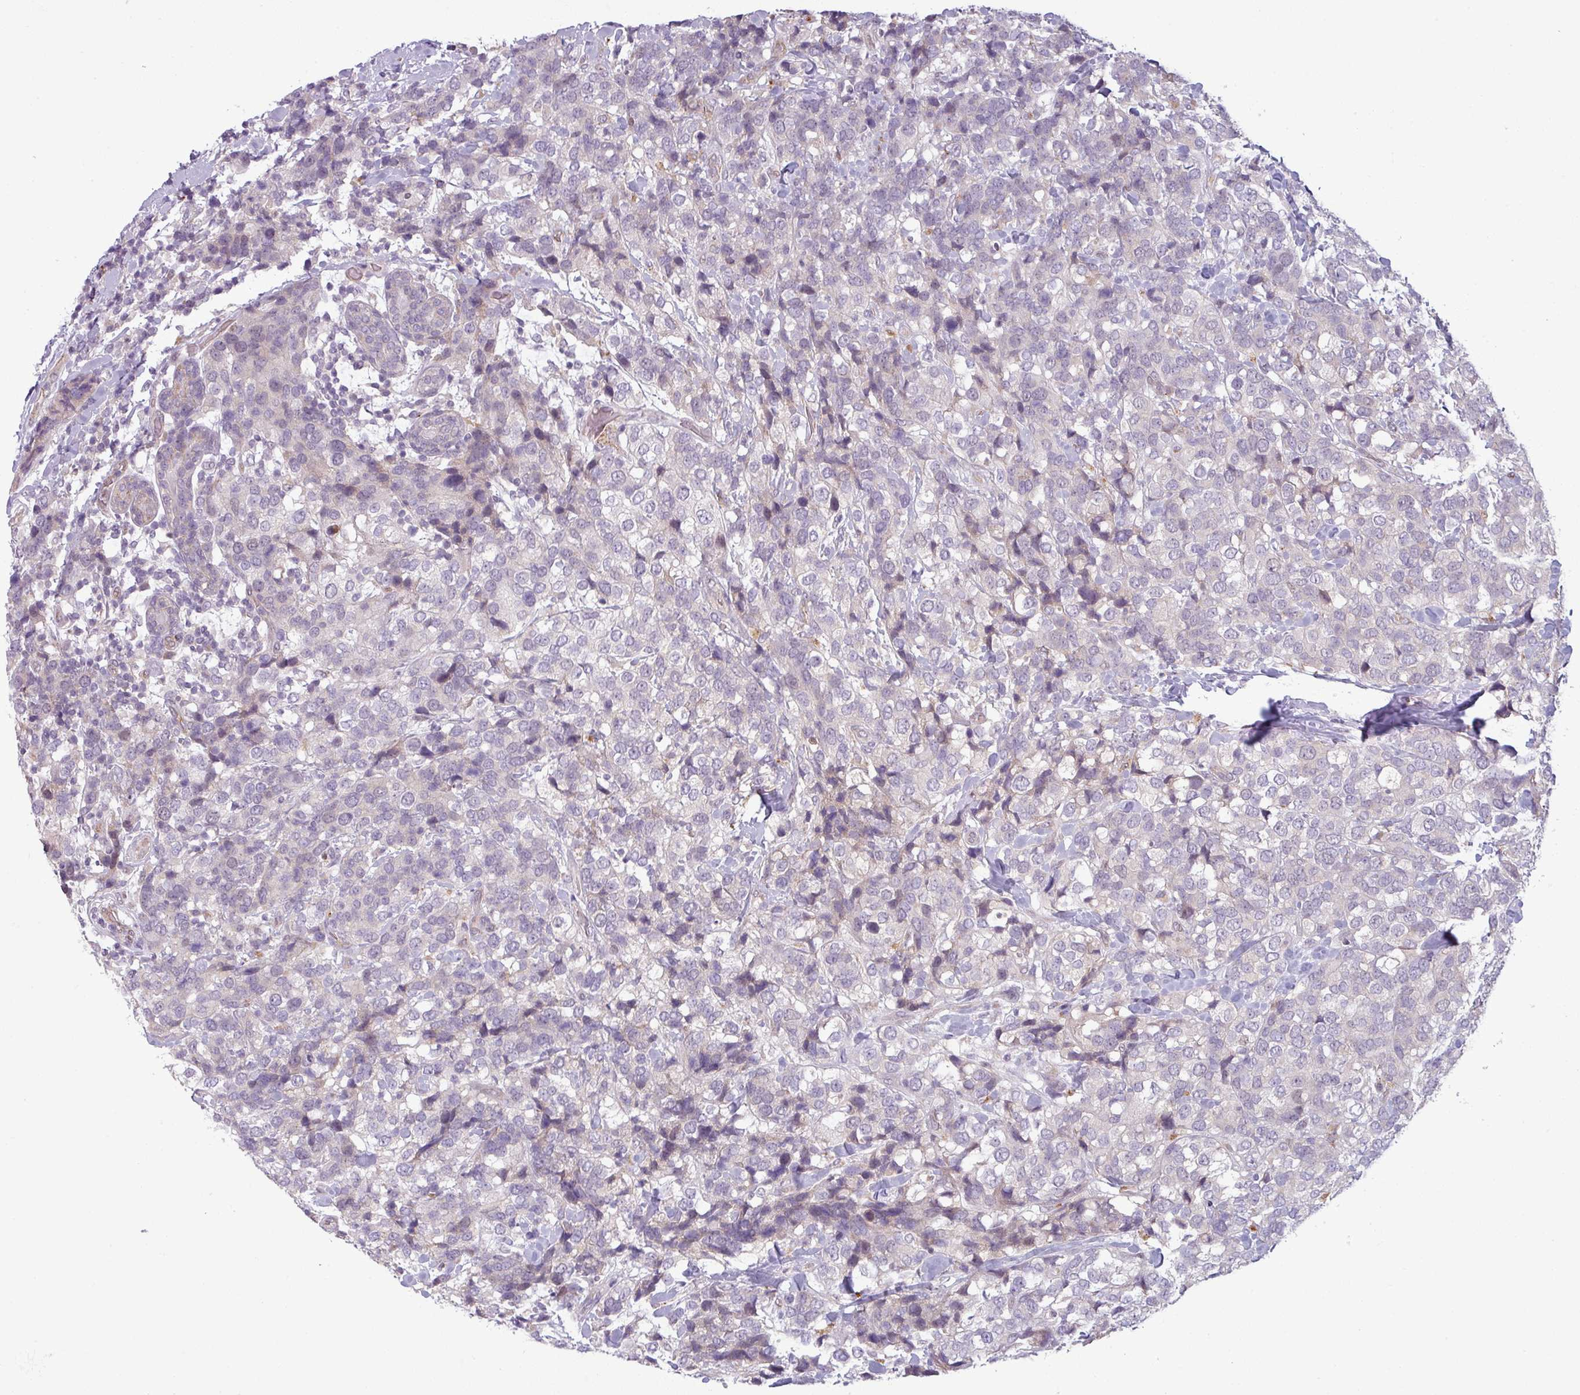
{"staining": {"intensity": "negative", "quantity": "none", "location": "none"}, "tissue": "breast cancer", "cell_type": "Tumor cells", "image_type": "cancer", "snomed": [{"axis": "morphology", "description": "Lobular carcinoma"}, {"axis": "topography", "description": "Breast"}], "caption": "A histopathology image of human breast lobular carcinoma is negative for staining in tumor cells.", "gene": "CCDC144A", "patient": {"sex": "female", "age": 59}}